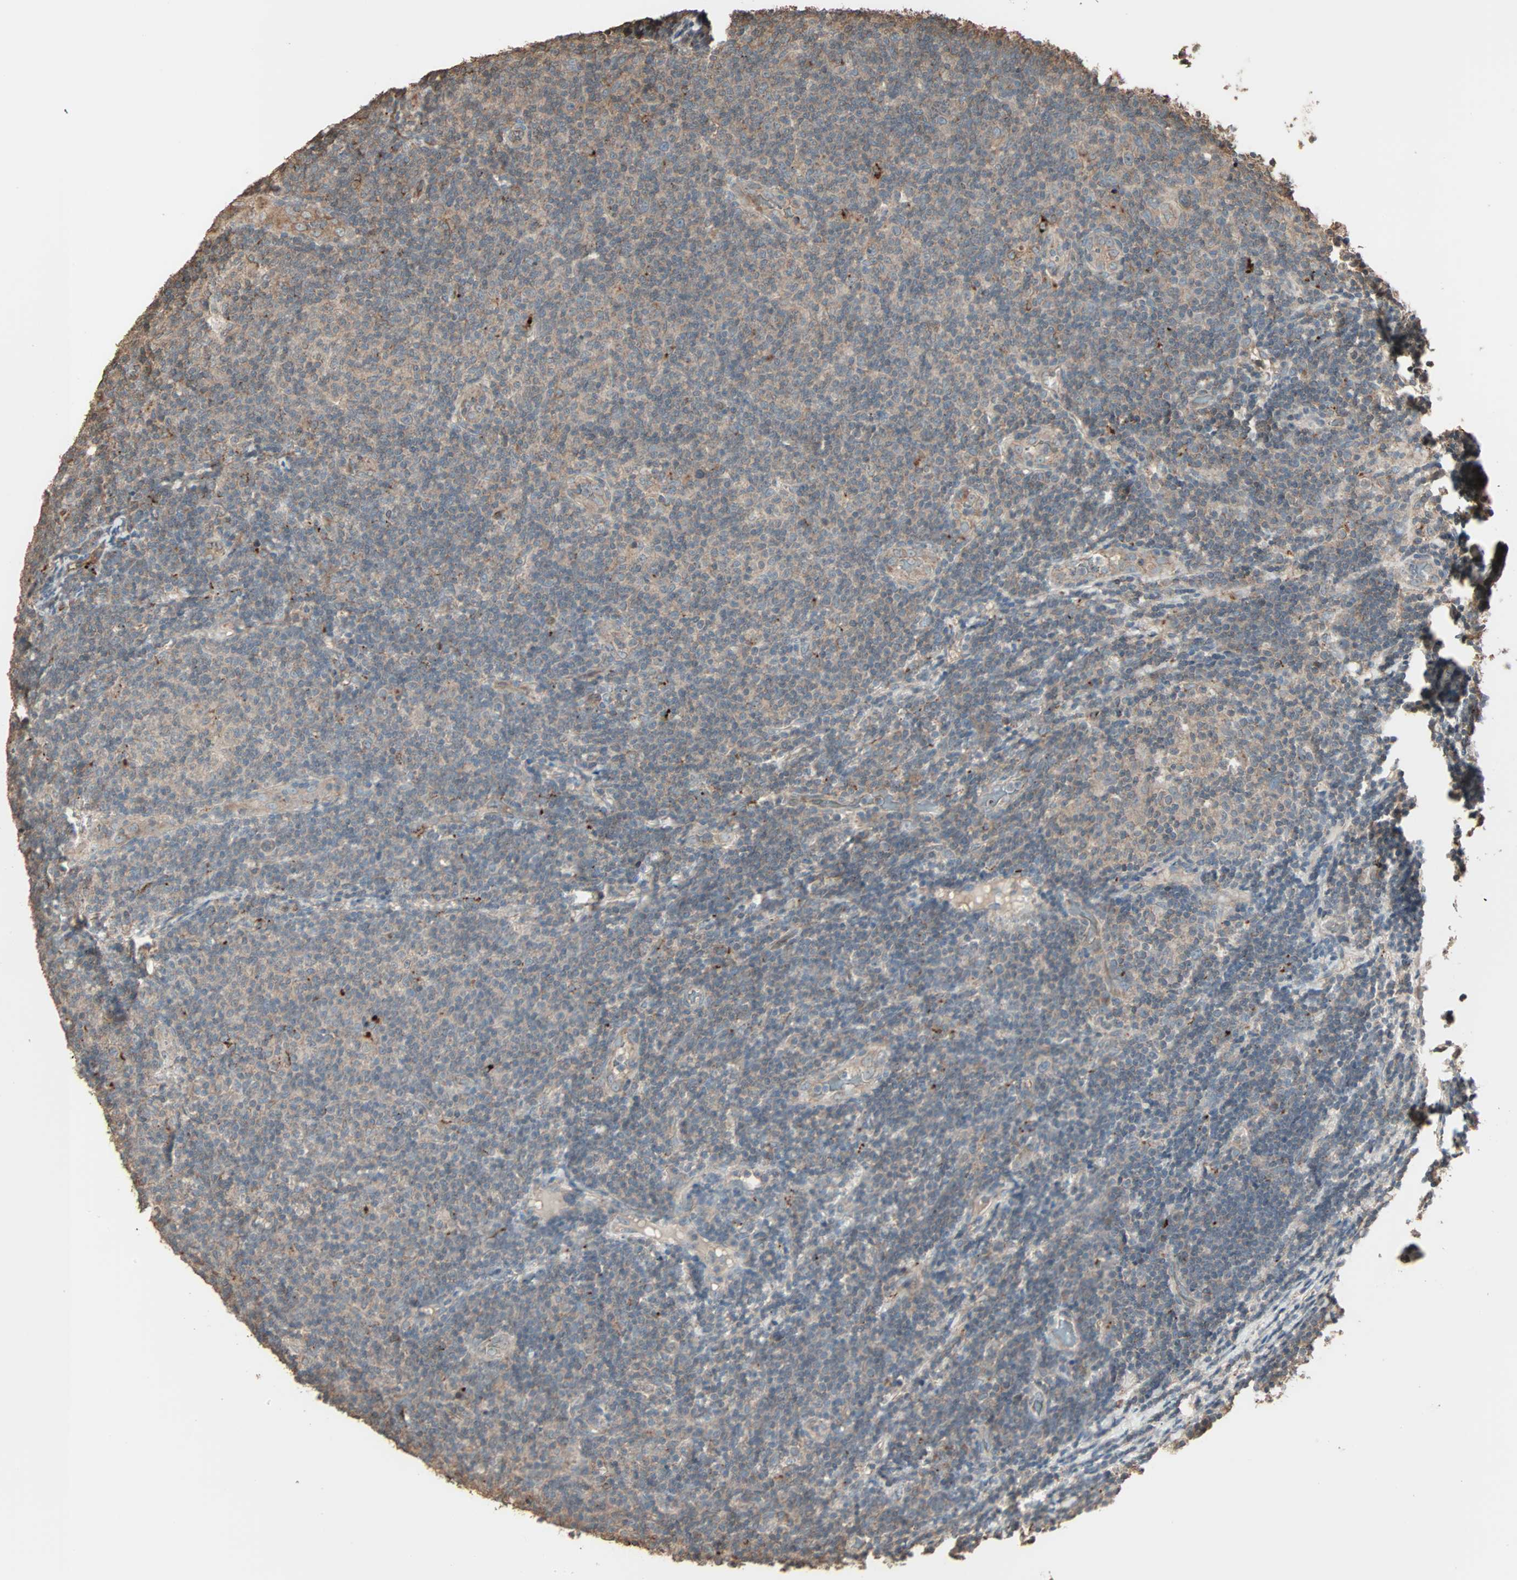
{"staining": {"intensity": "weak", "quantity": "25%-75%", "location": "cytoplasmic/membranous"}, "tissue": "lymphoma", "cell_type": "Tumor cells", "image_type": "cancer", "snomed": [{"axis": "morphology", "description": "Malignant lymphoma, non-Hodgkin's type, Low grade"}, {"axis": "topography", "description": "Lymph node"}], "caption": "This is a histology image of immunohistochemistry (IHC) staining of low-grade malignant lymphoma, non-Hodgkin's type, which shows weak positivity in the cytoplasmic/membranous of tumor cells.", "gene": "CALCRL", "patient": {"sex": "male", "age": 83}}